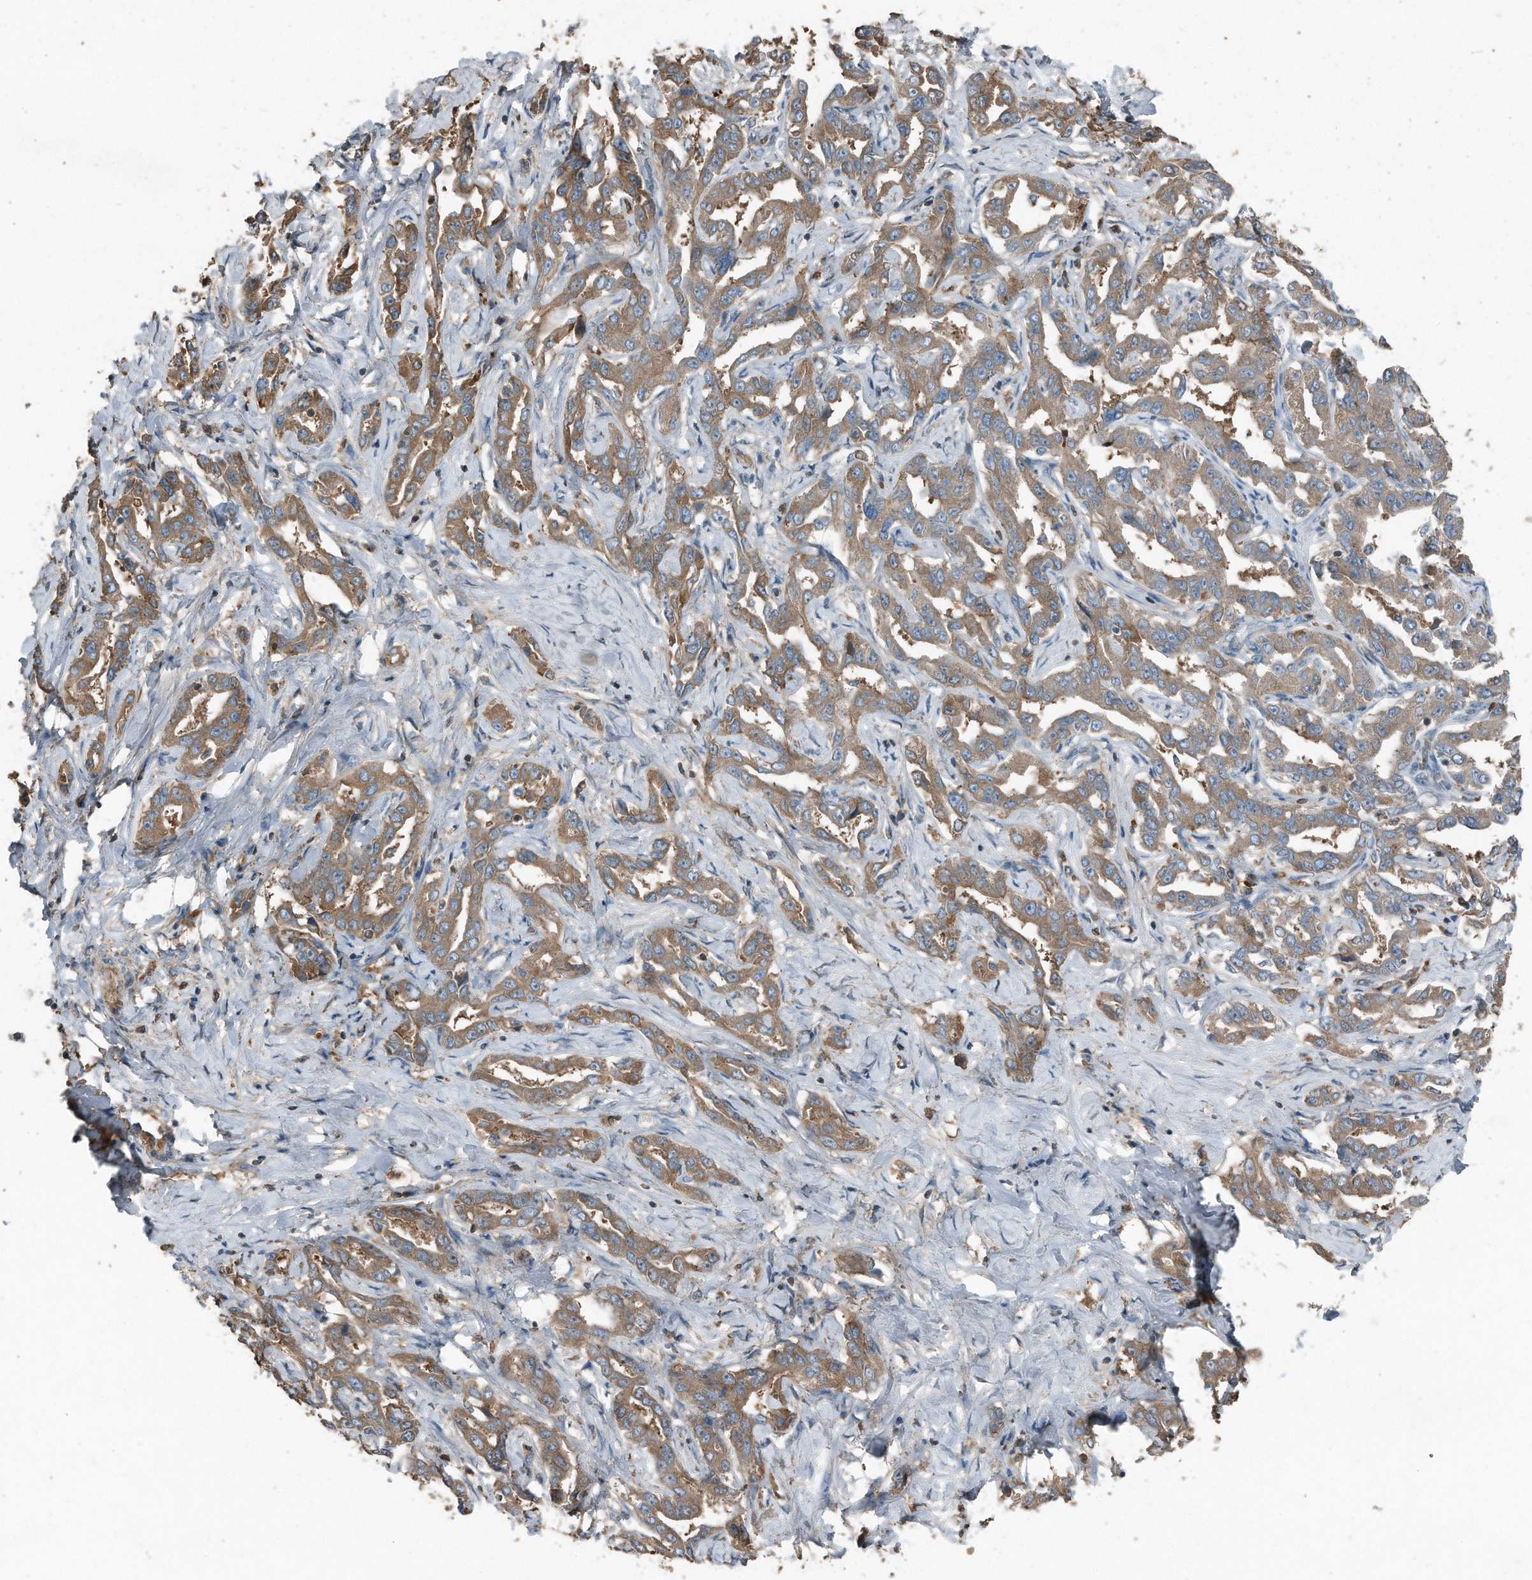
{"staining": {"intensity": "moderate", "quantity": ">75%", "location": "cytoplasmic/membranous"}, "tissue": "liver cancer", "cell_type": "Tumor cells", "image_type": "cancer", "snomed": [{"axis": "morphology", "description": "Cholangiocarcinoma"}, {"axis": "topography", "description": "Liver"}], "caption": "Immunohistochemical staining of human liver cancer (cholangiocarcinoma) shows medium levels of moderate cytoplasmic/membranous protein positivity in about >75% of tumor cells.", "gene": "C9", "patient": {"sex": "male", "age": 59}}